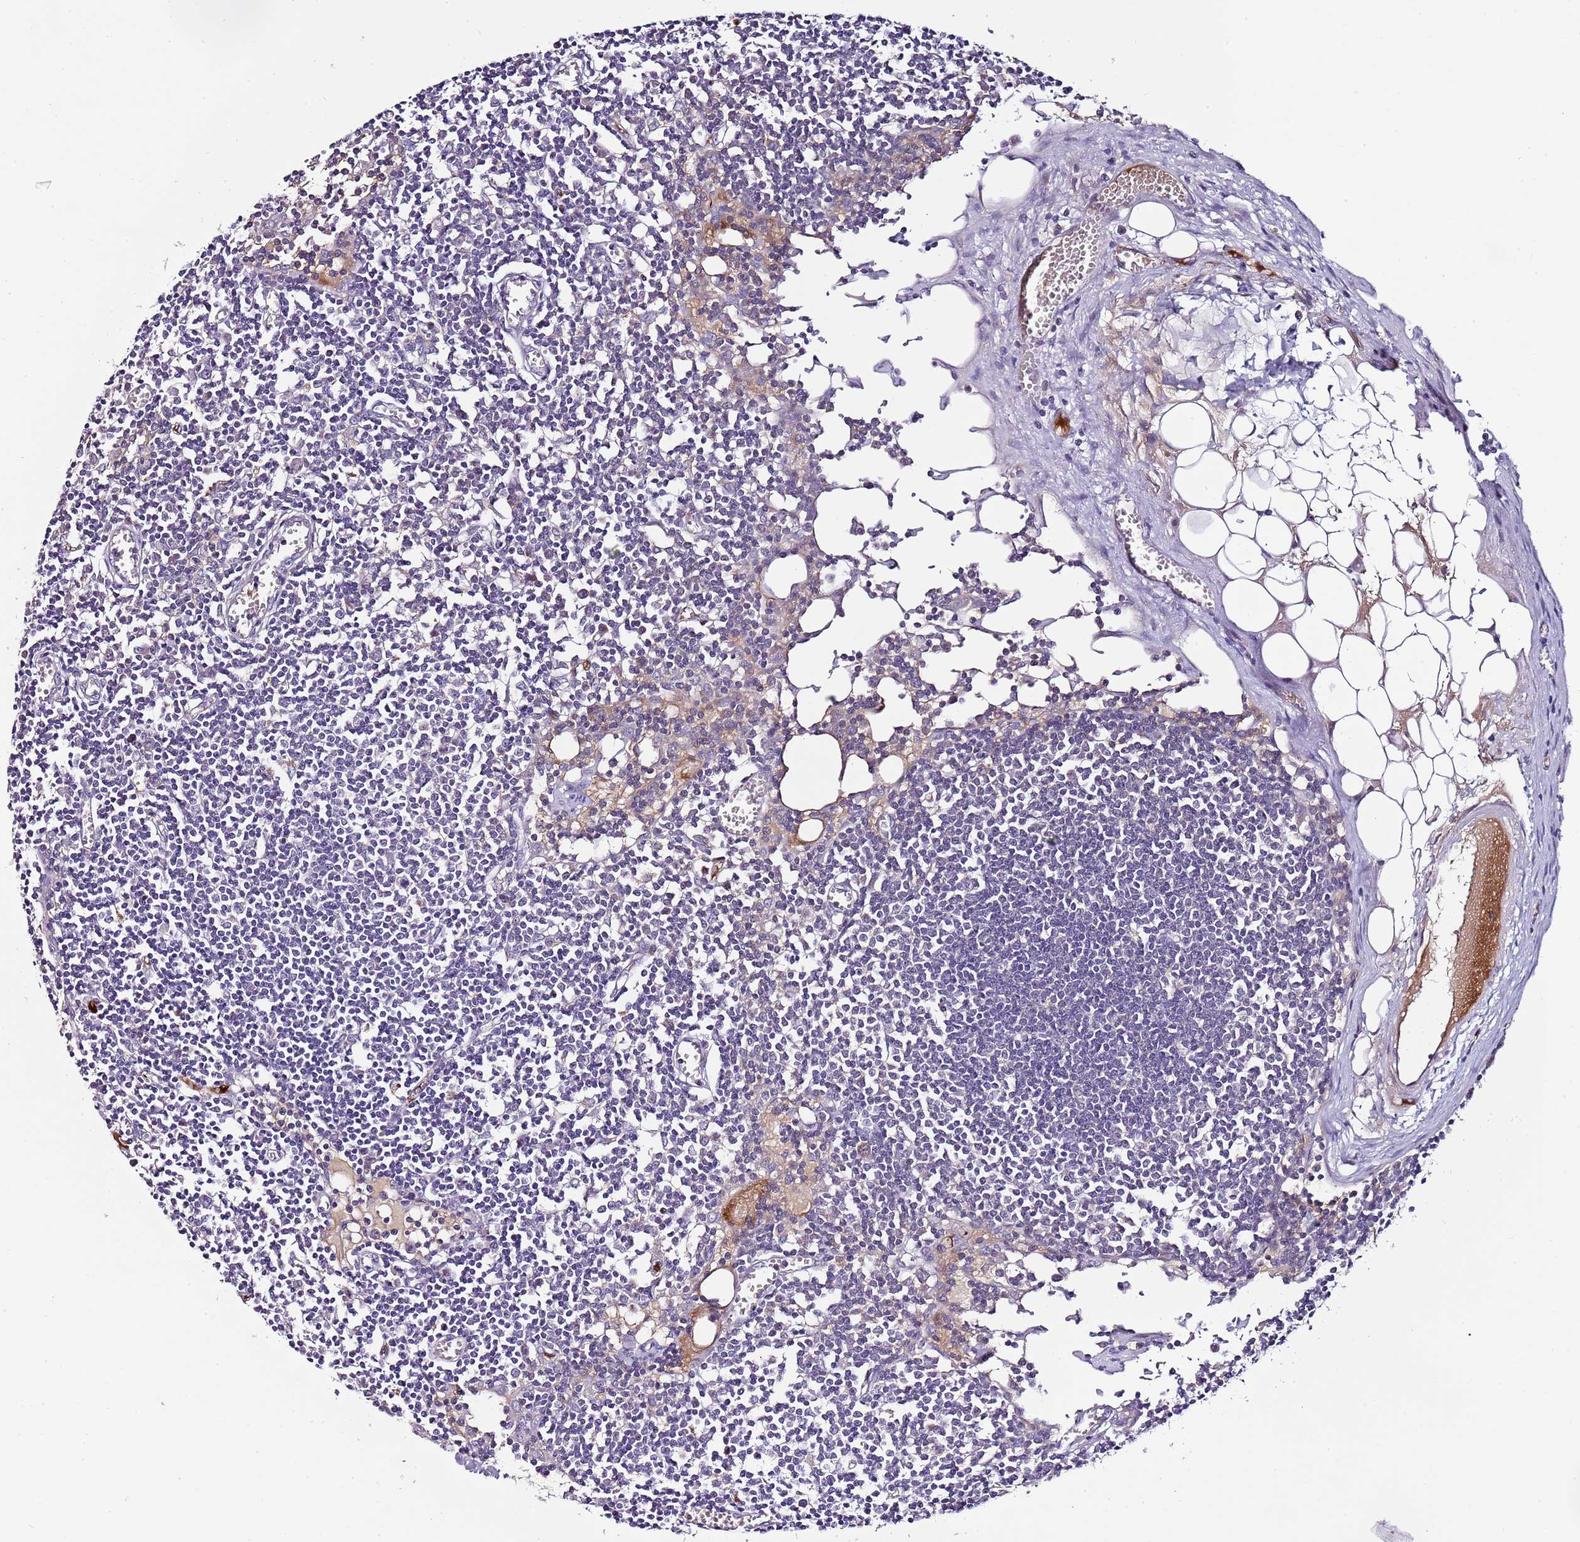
{"staining": {"intensity": "negative", "quantity": "none", "location": "none"}, "tissue": "lymph node", "cell_type": "Germinal center cells", "image_type": "normal", "snomed": [{"axis": "morphology", "description": "Normal tissue, NOS"}, {"axis": "topography", "description": "Lymph node"}], "caption": "Human lymph node stained for a protein using immunohistochemistry (IHC) shows no staining in germinal center cells.", "gene": "FAM20A", "patient": {"sex": "female", "age": 11}}